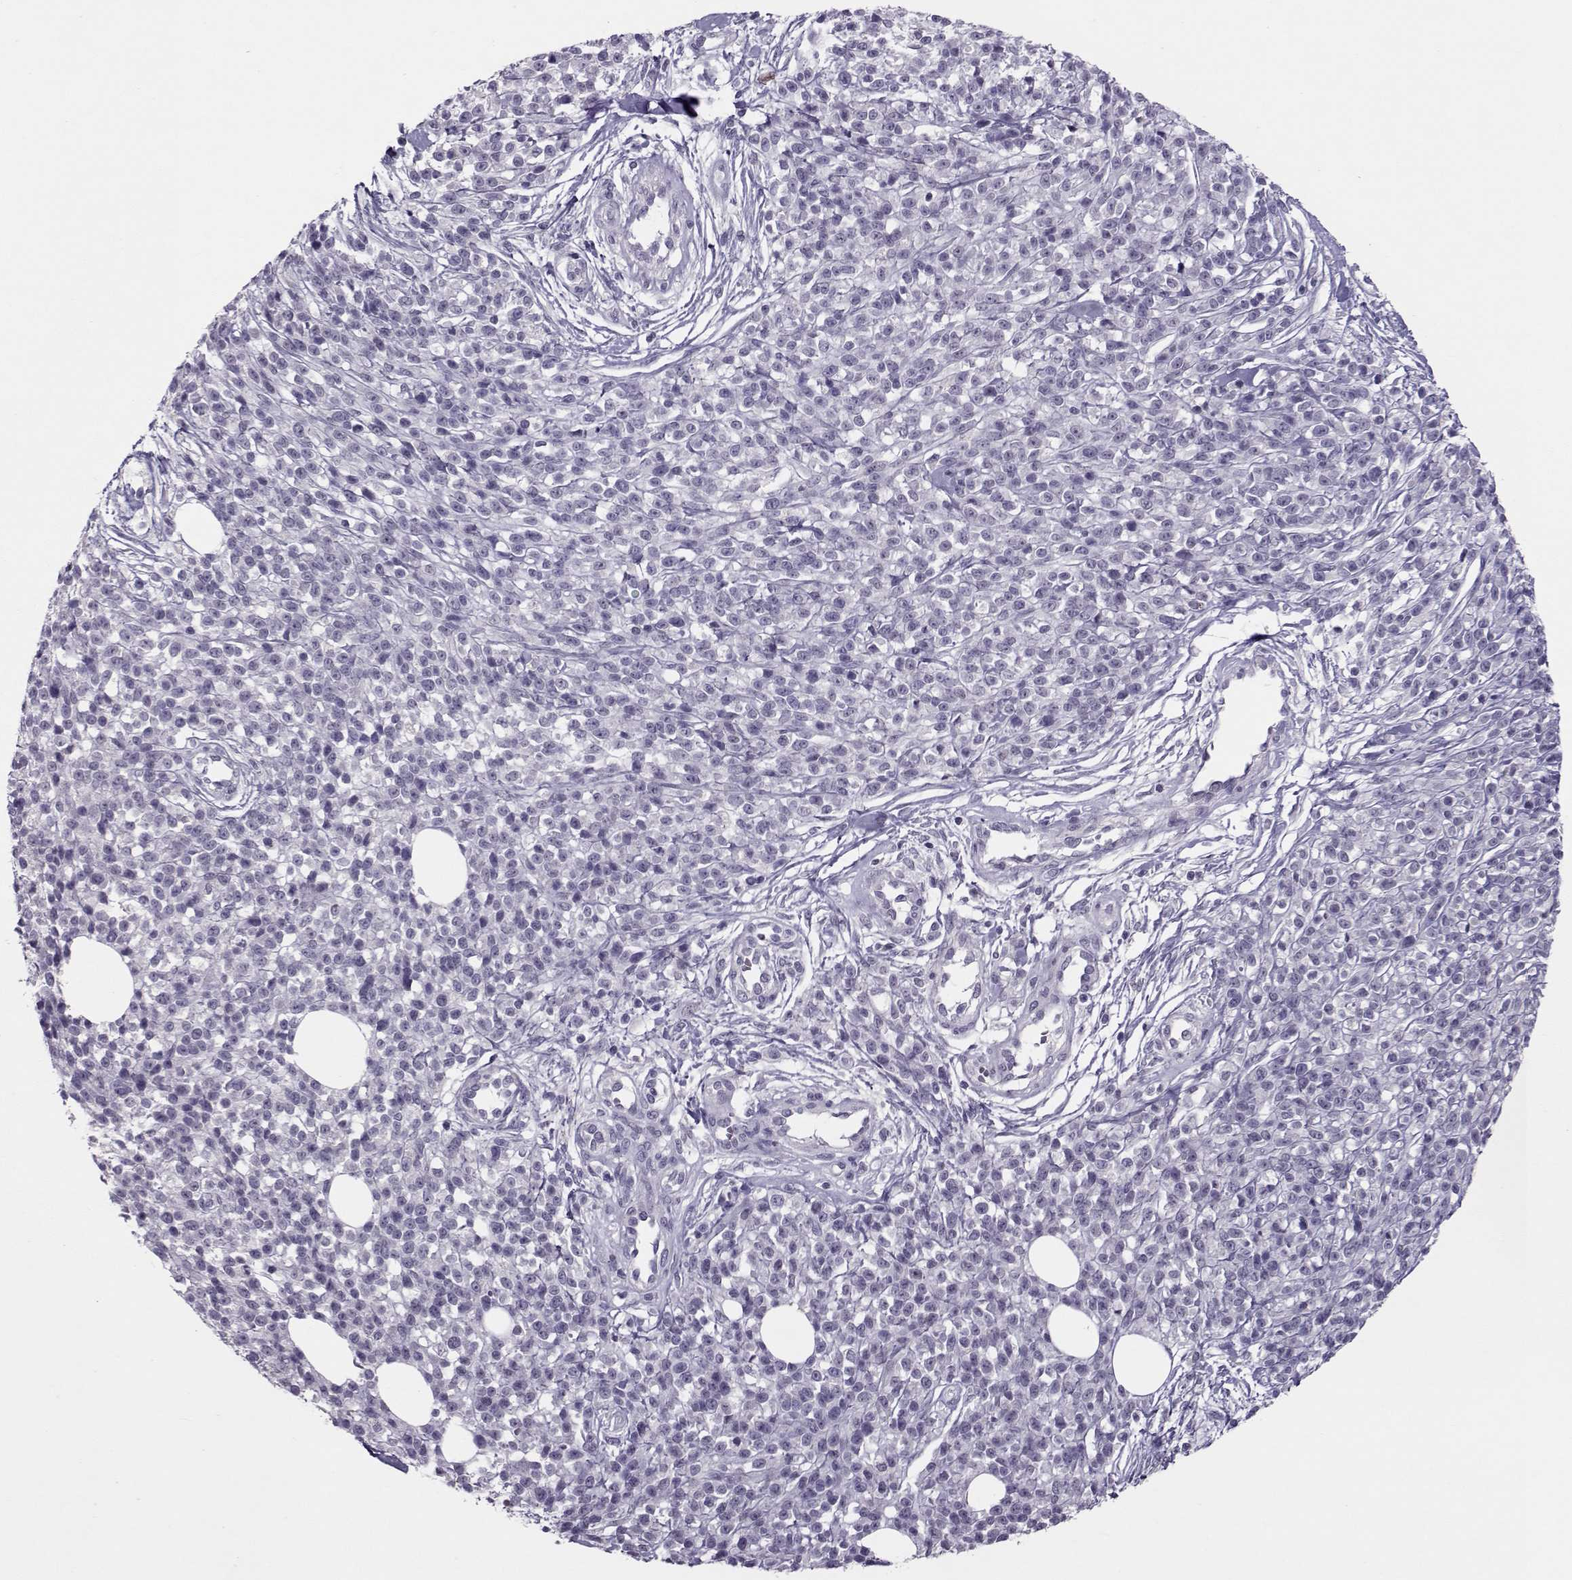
{"staining": {"intensity": "negative", "quantity": "none", "location": "none"}, "tissue": "melanoma", "cell_type": "Tumor cells", "image_type": "cancer", "snomed": [{"axis": "morphology", "description": "Malignant melanoma, NOS"}, {"axis": "topography", "description": "Skin"}, {"axis": "topography", "description": "Skin of trunk"}], "caption": "Malignant melanoma stained for a protein using immunohistochemistry reveals no positivity tumor cells.", "gene": "ASRGL1", "patient": {"sex": "male", "age": 74}}